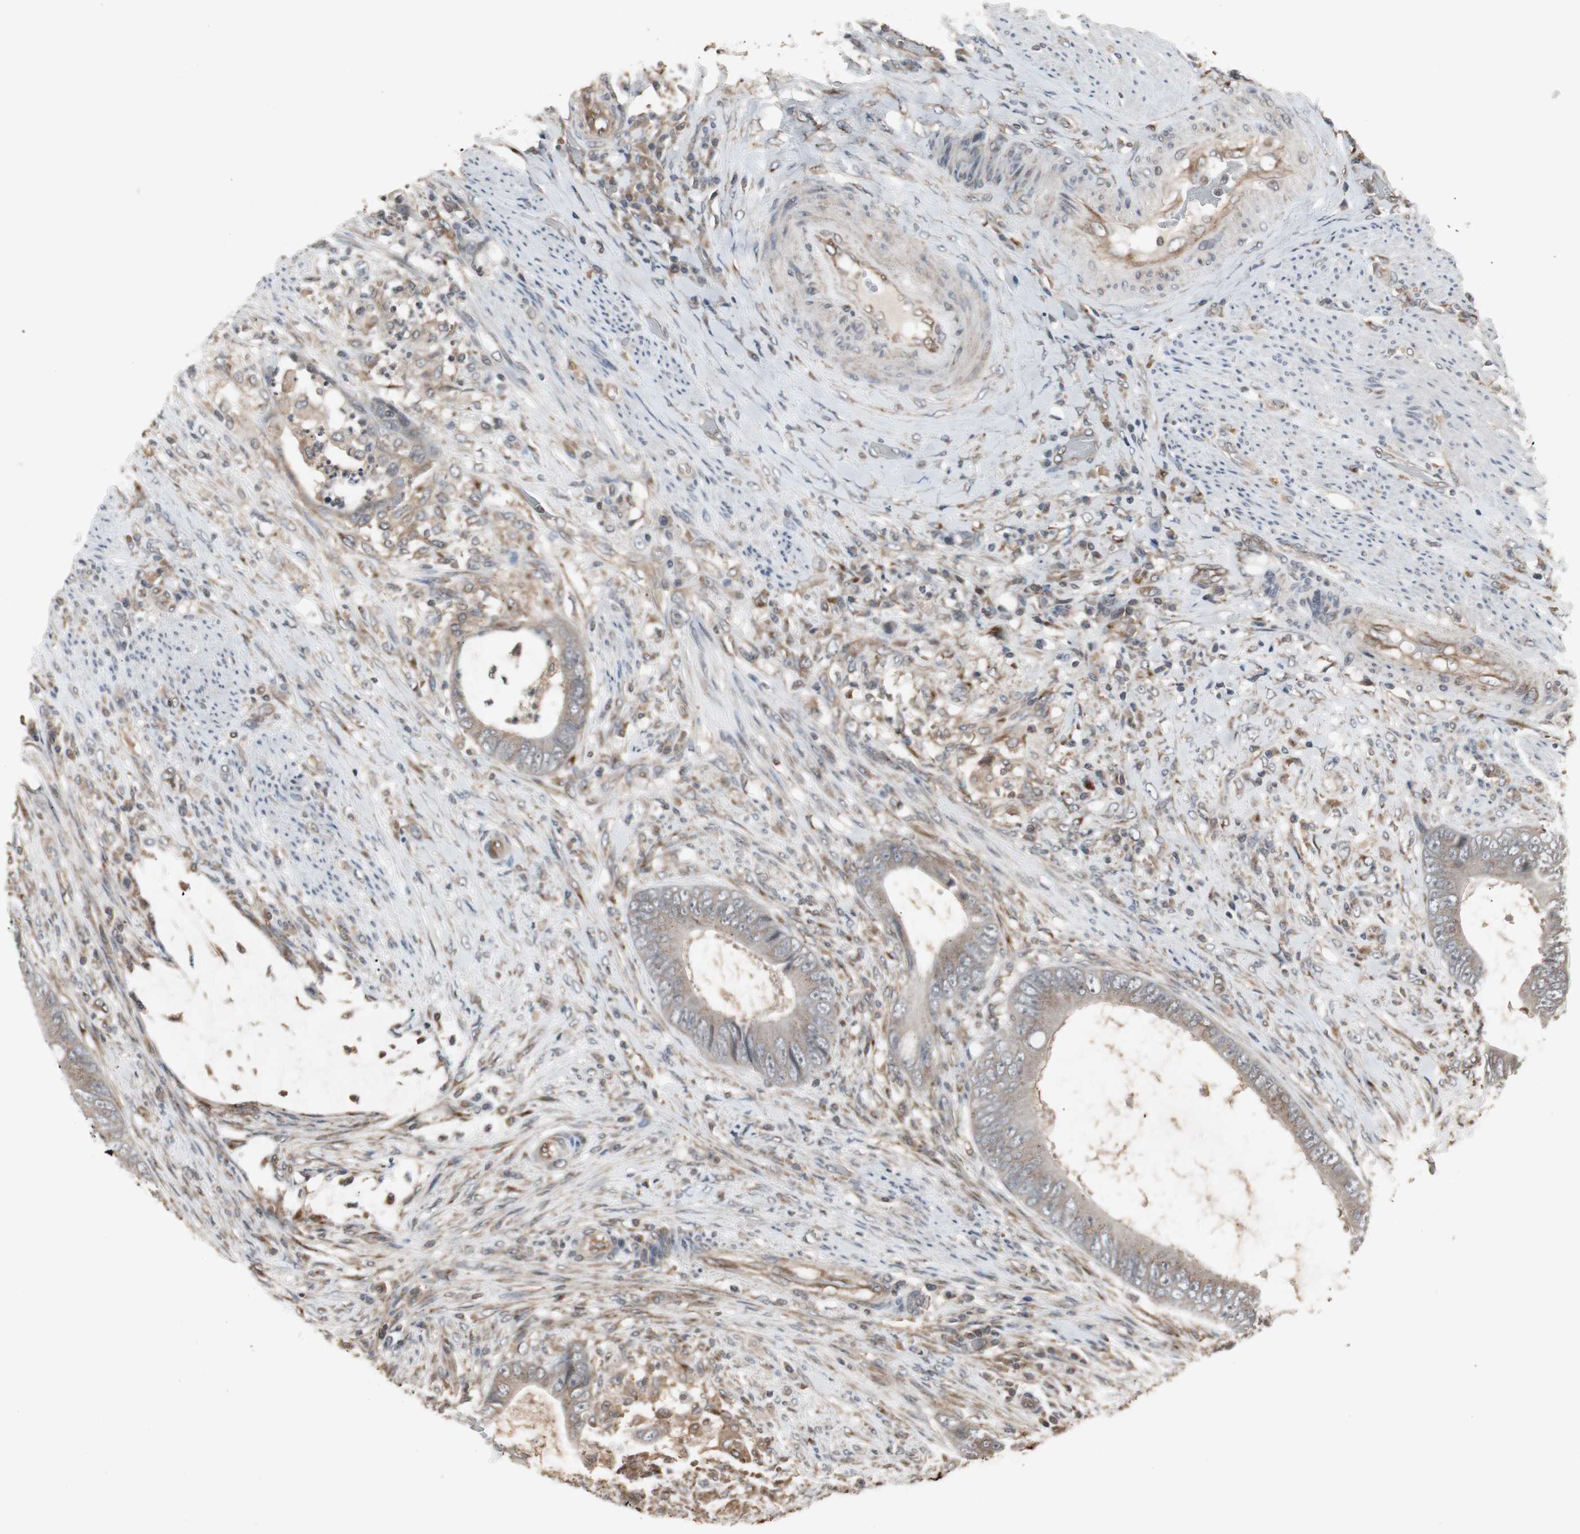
{"staining": {"intensity": "weak", "quantity": ">75%", "location": "cytoplasmic/membranous"}, "tissue": "colorectal cancer", "cell_type": "Tumor cells", "image_type": "cancer", "snomed": [{"axis": "morphology", "description": "Adenocarcinoma, NOS"}, {"axis": "topography", "description": "Rectum"}], "caption": "A low amount of weak cytoplasmic/membranous expression is present in about >75% of tumor cells in colorectal cancer tissue.", "gene": "ATP2B2", "patient": {"sex": "female", "age": 77}}